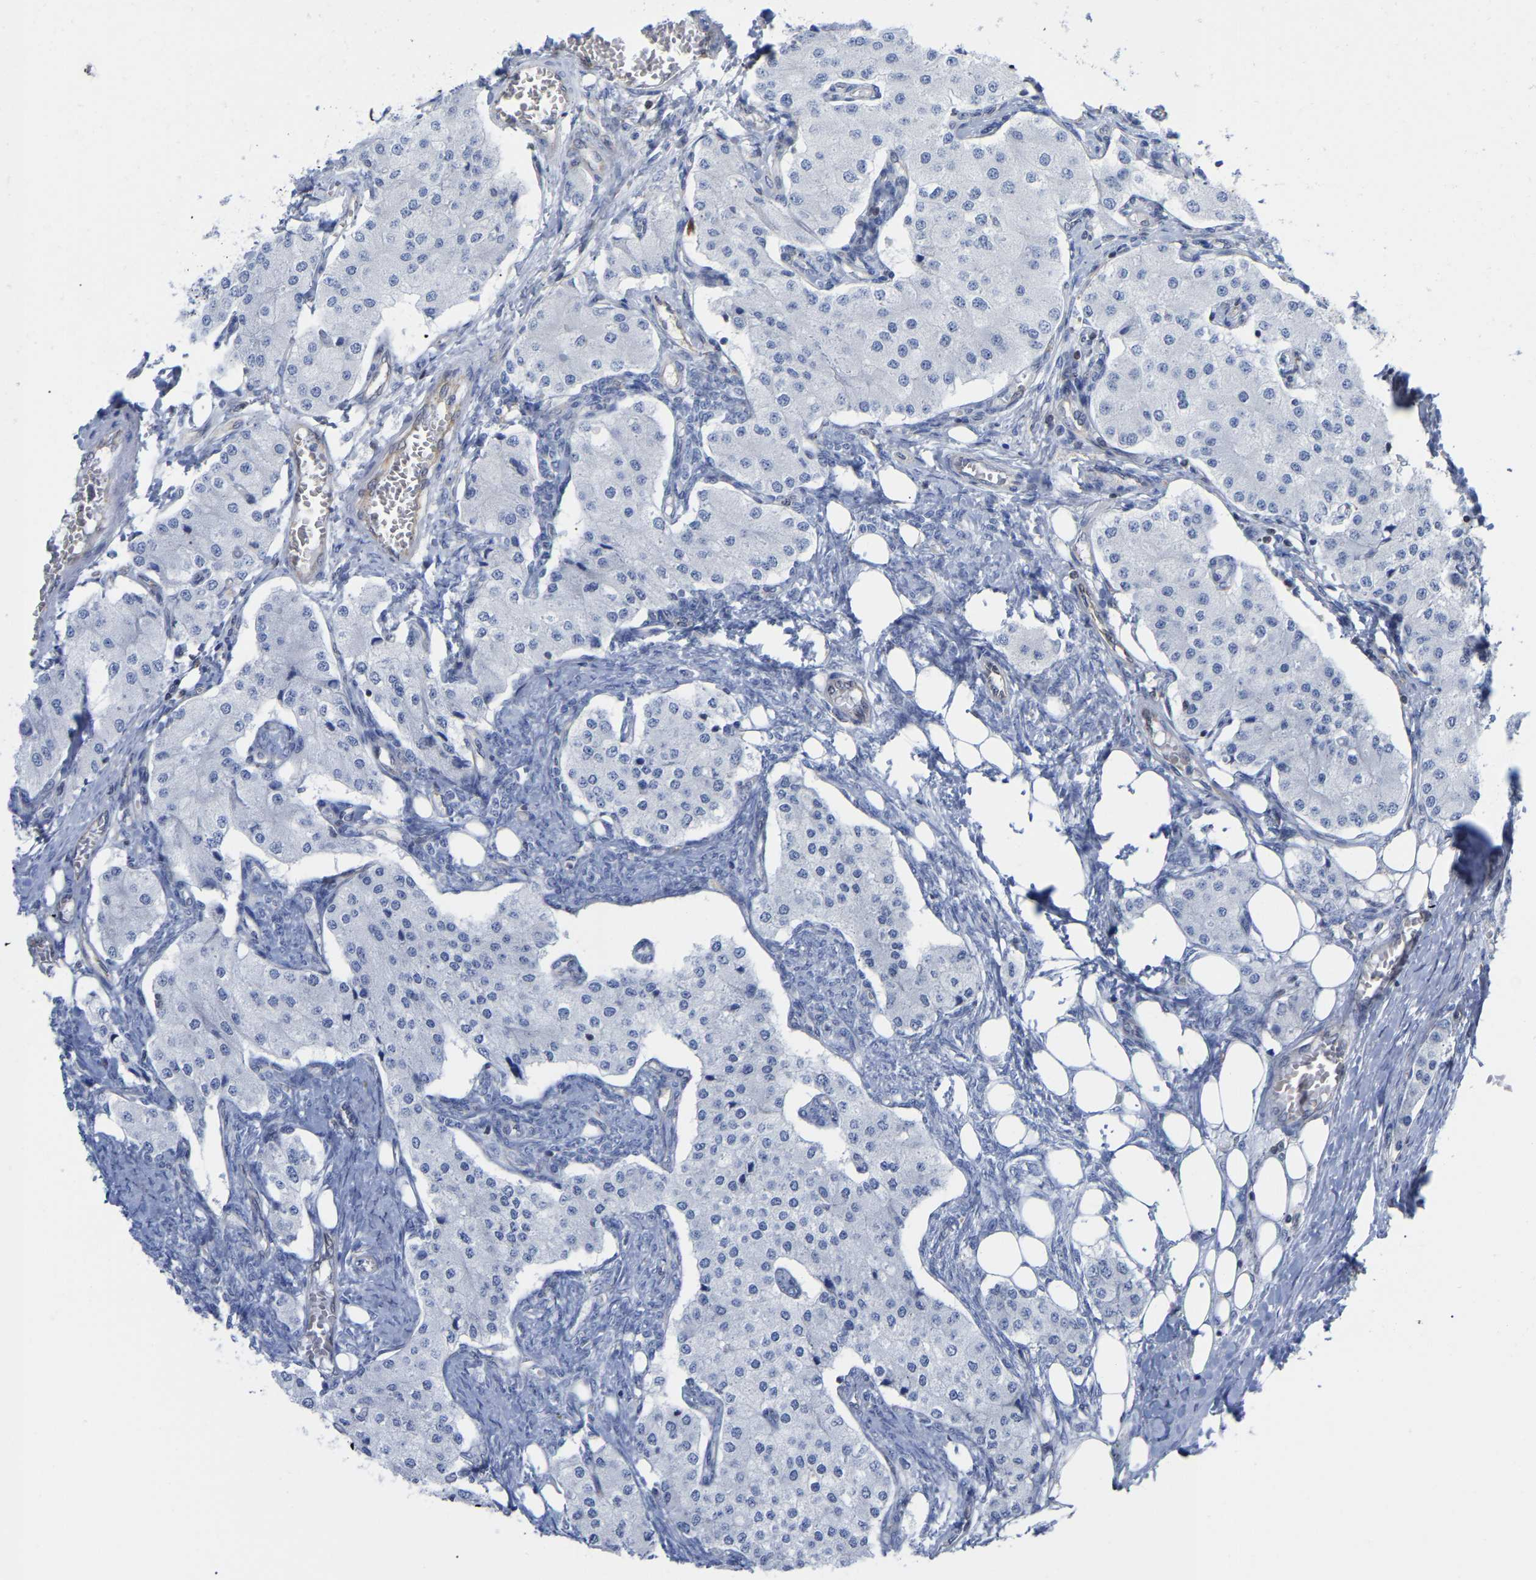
{"staining": {"intensity": "negative", "quantity": "none", "location": "none"}, "tissue": "carcinoid", "cell_type": "Tumor cells", "image_type": "cancer", "snomed": [{"axis": "morphology", "description": "Carcinoid, malignant, NOS"}, {"axis": "topography", "description": "Colon"}], "caption": "Carcinoid was stained to show a protein in brown. There is no significant staining in tumor cells. (DAB (3,3'-diaminobenzidine) IHC visualized using brightfield microscopy, high magnification).", "gene": "GIMAP4", "patient": {"sex": "female", "age": 52}}